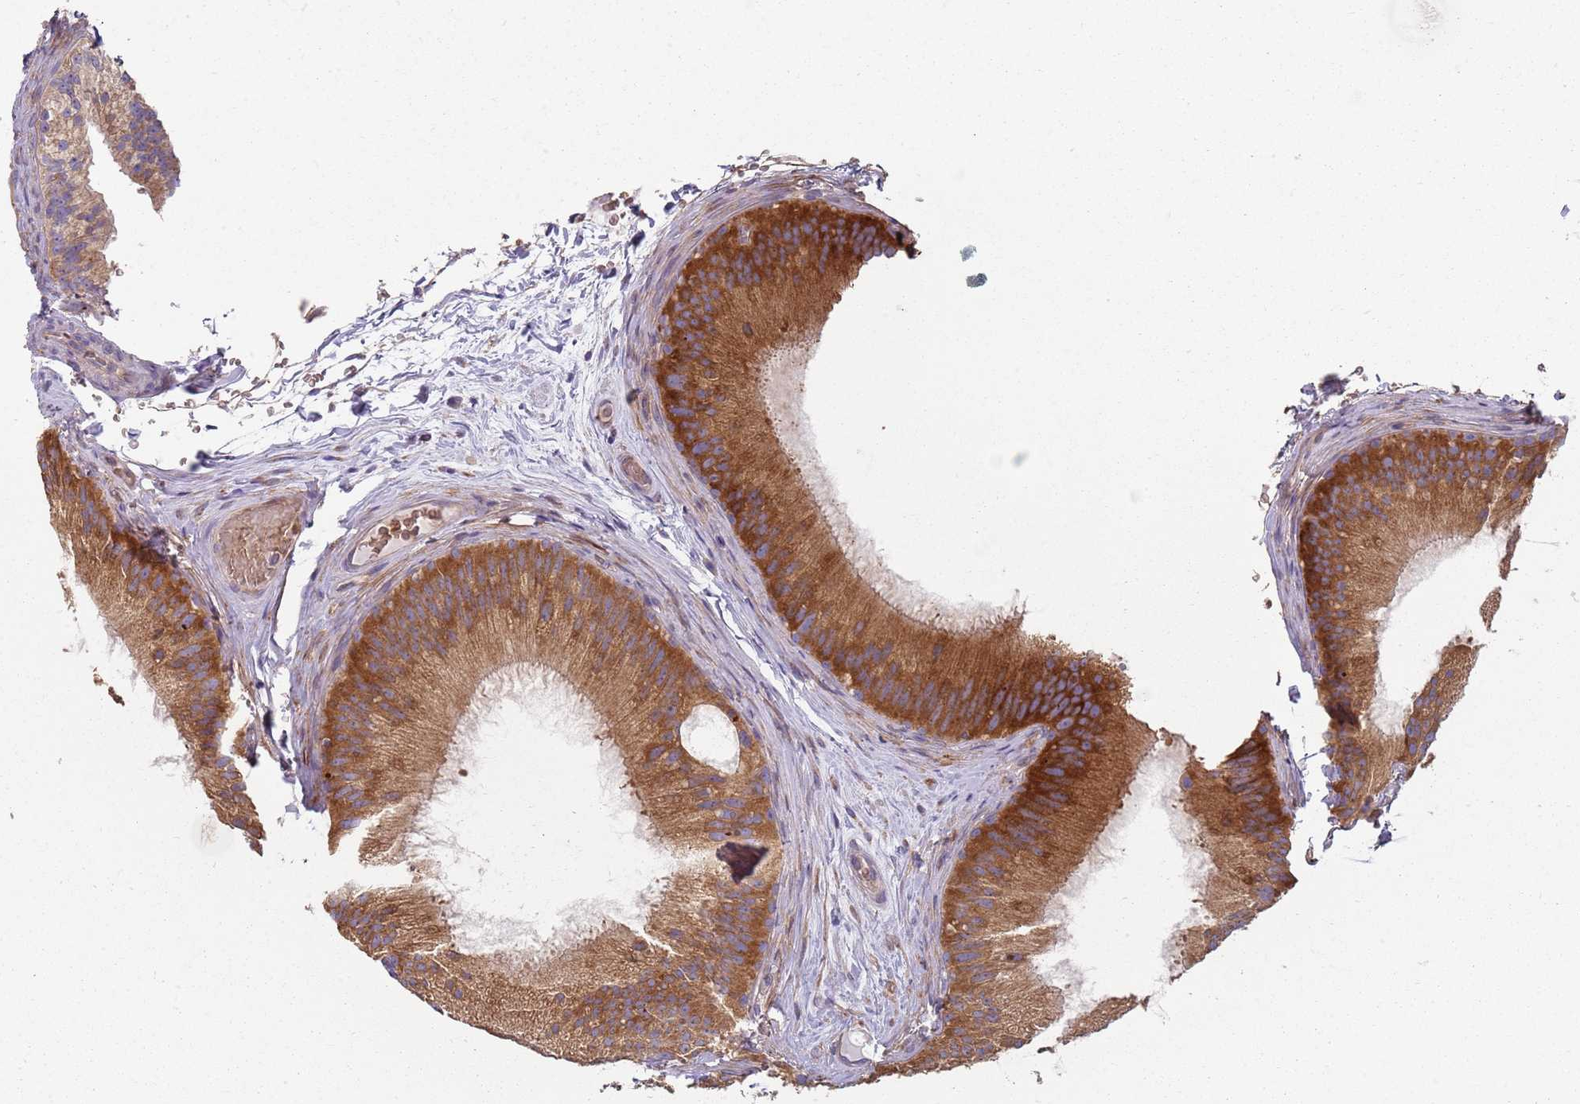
{"staining": {"intensity": "strong", "quantity": ">75%", "location": "cytoplasmic/membranous"}, "tissue": "epididymis", "cell_type": "Glandular cells", "image_type": "normal", "snomed": [{"axis": "morphology", "description": "Normal tissue, NOS"}, {"axis": "topography", "description": "Epididymis"}], "caption": "Immunohistochemistry photomicrograph of normal epididymis: epididymis stained using IHC displays high levels of strong protein expression localized specifically in the cytoplasmic/membranous of glandular cells, appearing as a cytoplasmic/membranous brown color.", "gene": "SPATA2", "patient": {"sex": "male", "age": 45}}